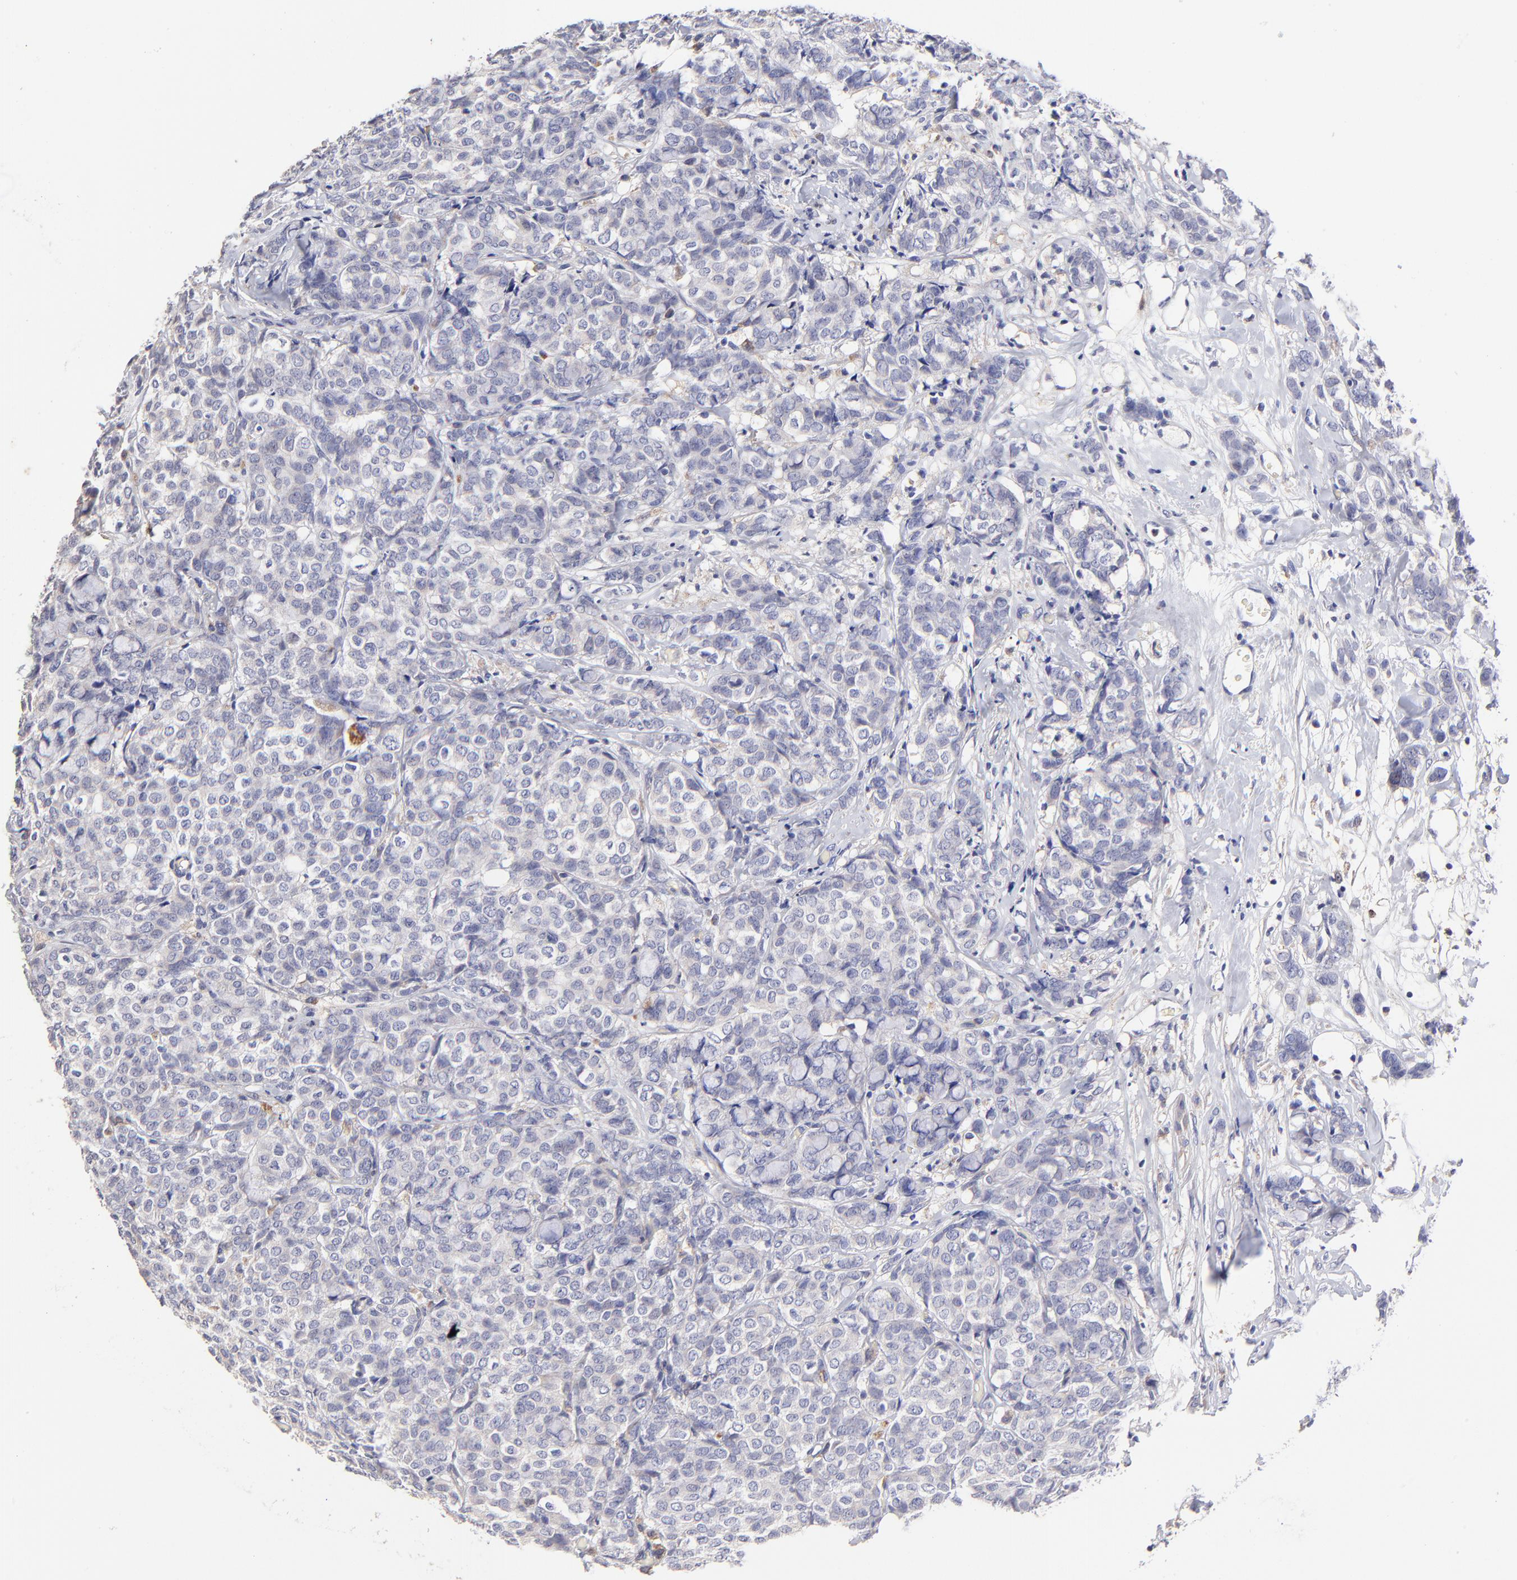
{"staining": {"intensity": "negative", "quantity": "none", "location": "none"}, "tissue": "breast cancer", "cell_type": "Tumor cells", "image_type": "cancer", "snomed": [{"axis": "morphology", "description": "Lobular carcinoma"}, {"axis": "topography", "description": "Breast"}], "caption": "This is an immunohistochemistry histopathology image of breast cancer (lobular carcinoma). There is no staining in tumor cells.", "gene": "GCSAM", "patient": {"sex": "female", "age": 60}}